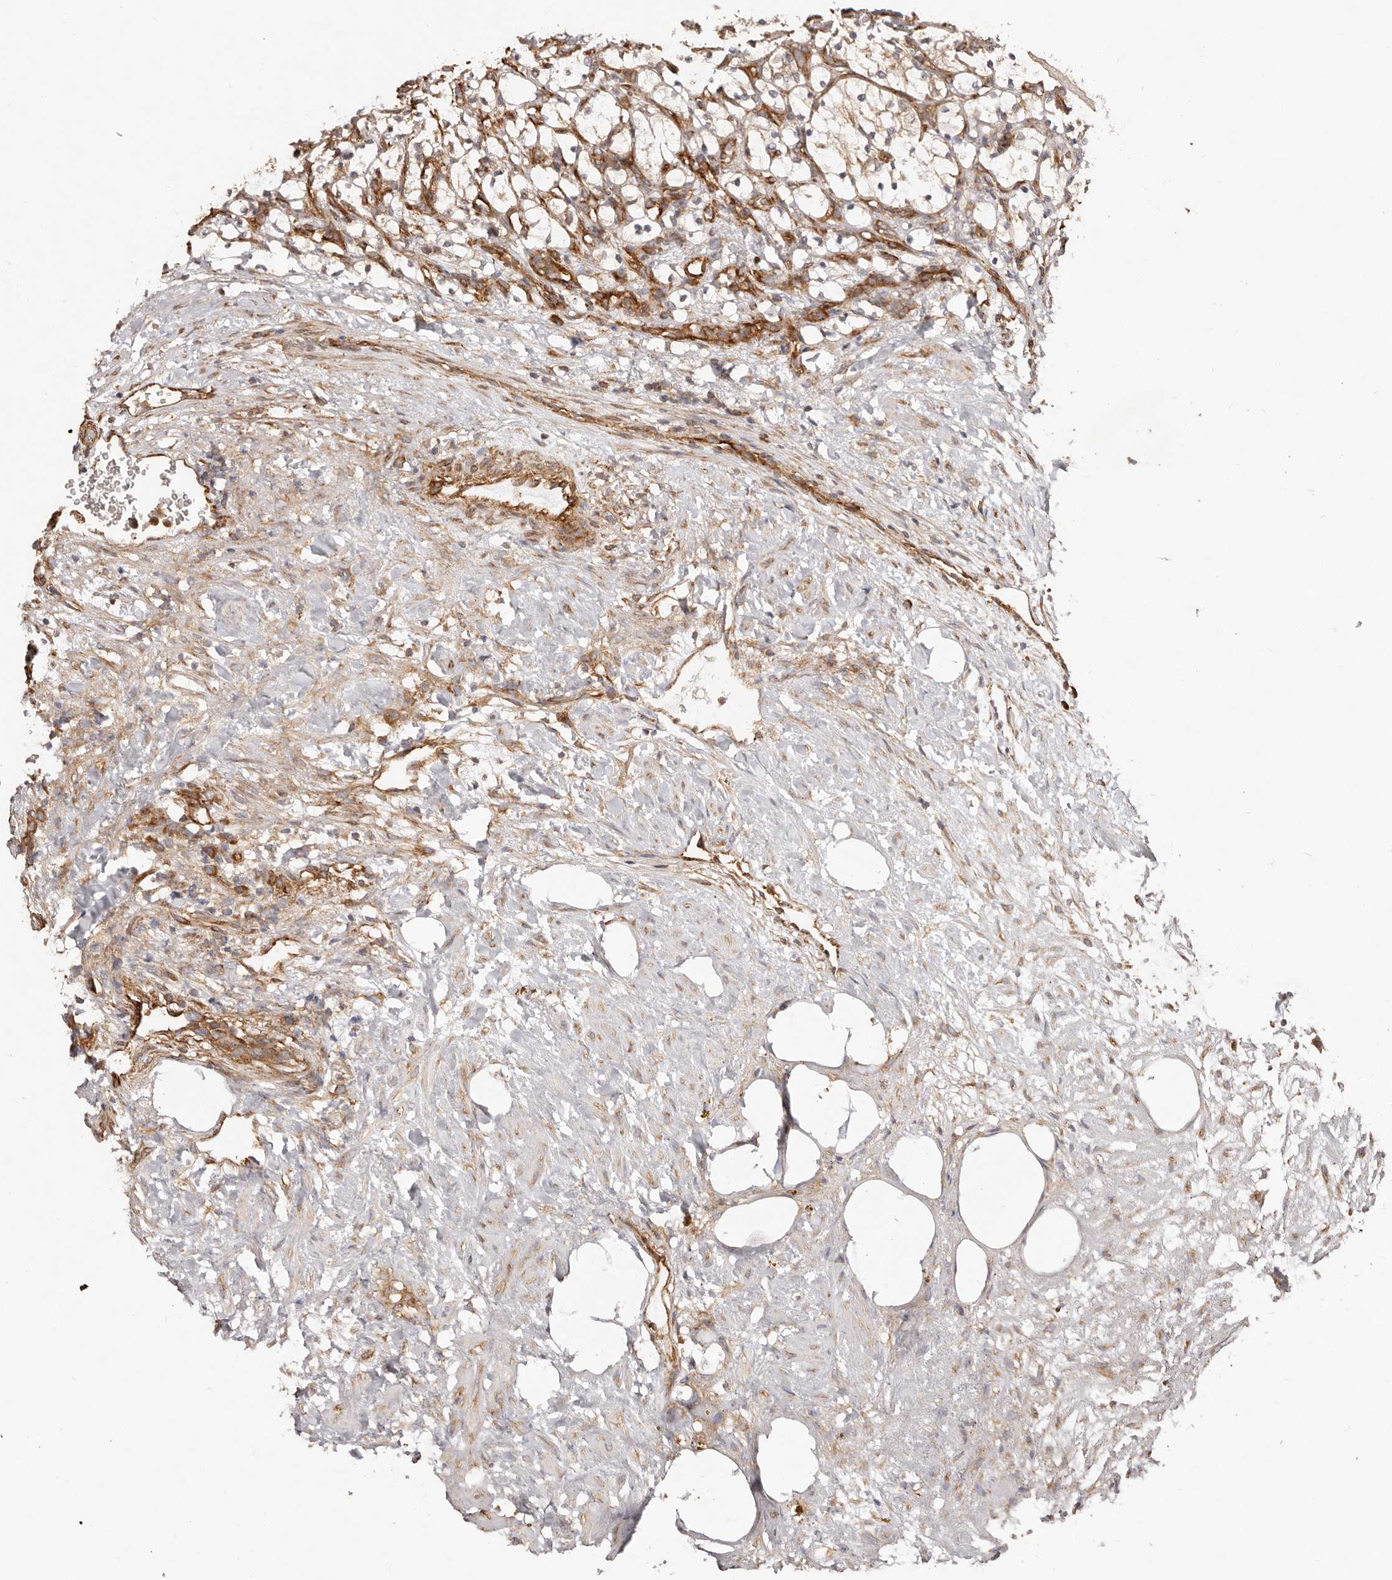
{"staining": {"intensity": "weak", "quantity": ">75%", "location": "cytoplasmic/membranous"}, "tissue": "renal cancer", "cell_type": "Tumor cells", "image_type": "cancer", "snomed": [{"axis": "morphology", "description": "Adenocarcinoma, NOS"}, {"axis": "topography", "description": "Kidney"}], "caption": "Immunohistochemical staining of renal cancer (adenocarcinoma) shows weak cytoplasmic/membranous protein positivity in approximately >75% of tumor cells.", "gene": "RPS6", "patient": {"sex": "female", "age": 69}}